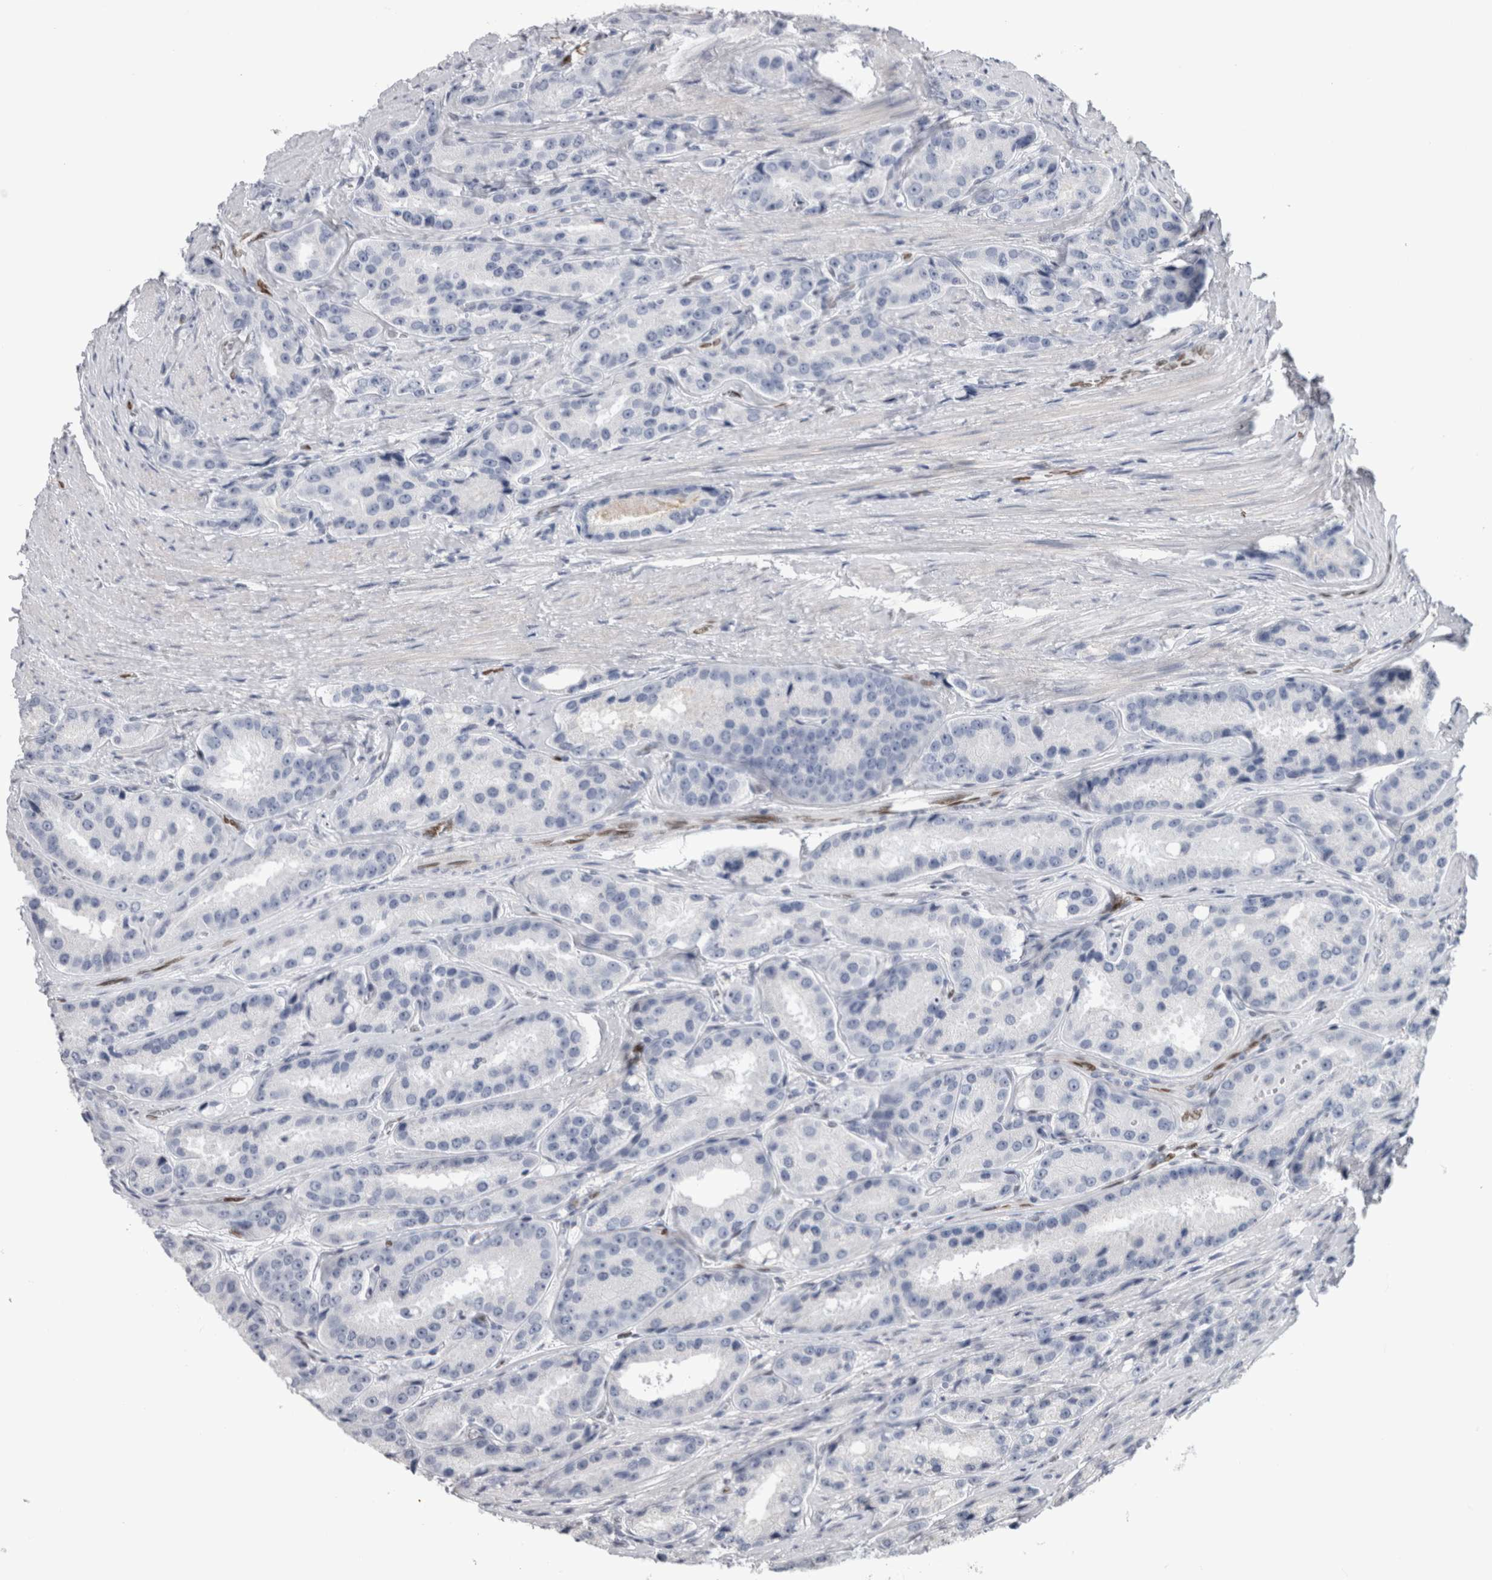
{"staining": {"intensity": "negative", "quantity": "none", "location": "none"}, "tissue": "prostate cancer", "cell_type": "Tumor cells", "image_type": "cancer", "snomed": [{"axis": "morphology", "description": "Adenocarcinoma, High grade"}, {"axis": "topography", "description": "Prostate"}], "caption": "Immunohistochemistry (IHC) micrograph of neoplastic tissue: high-grade adenocarcinoma (prostate) stained with DAB (3,3'-diaminobenzidine) displays no significant protein staining in tumor cells.", "gene": "IL33", "patient": {"sex": "male", "age": 60}}